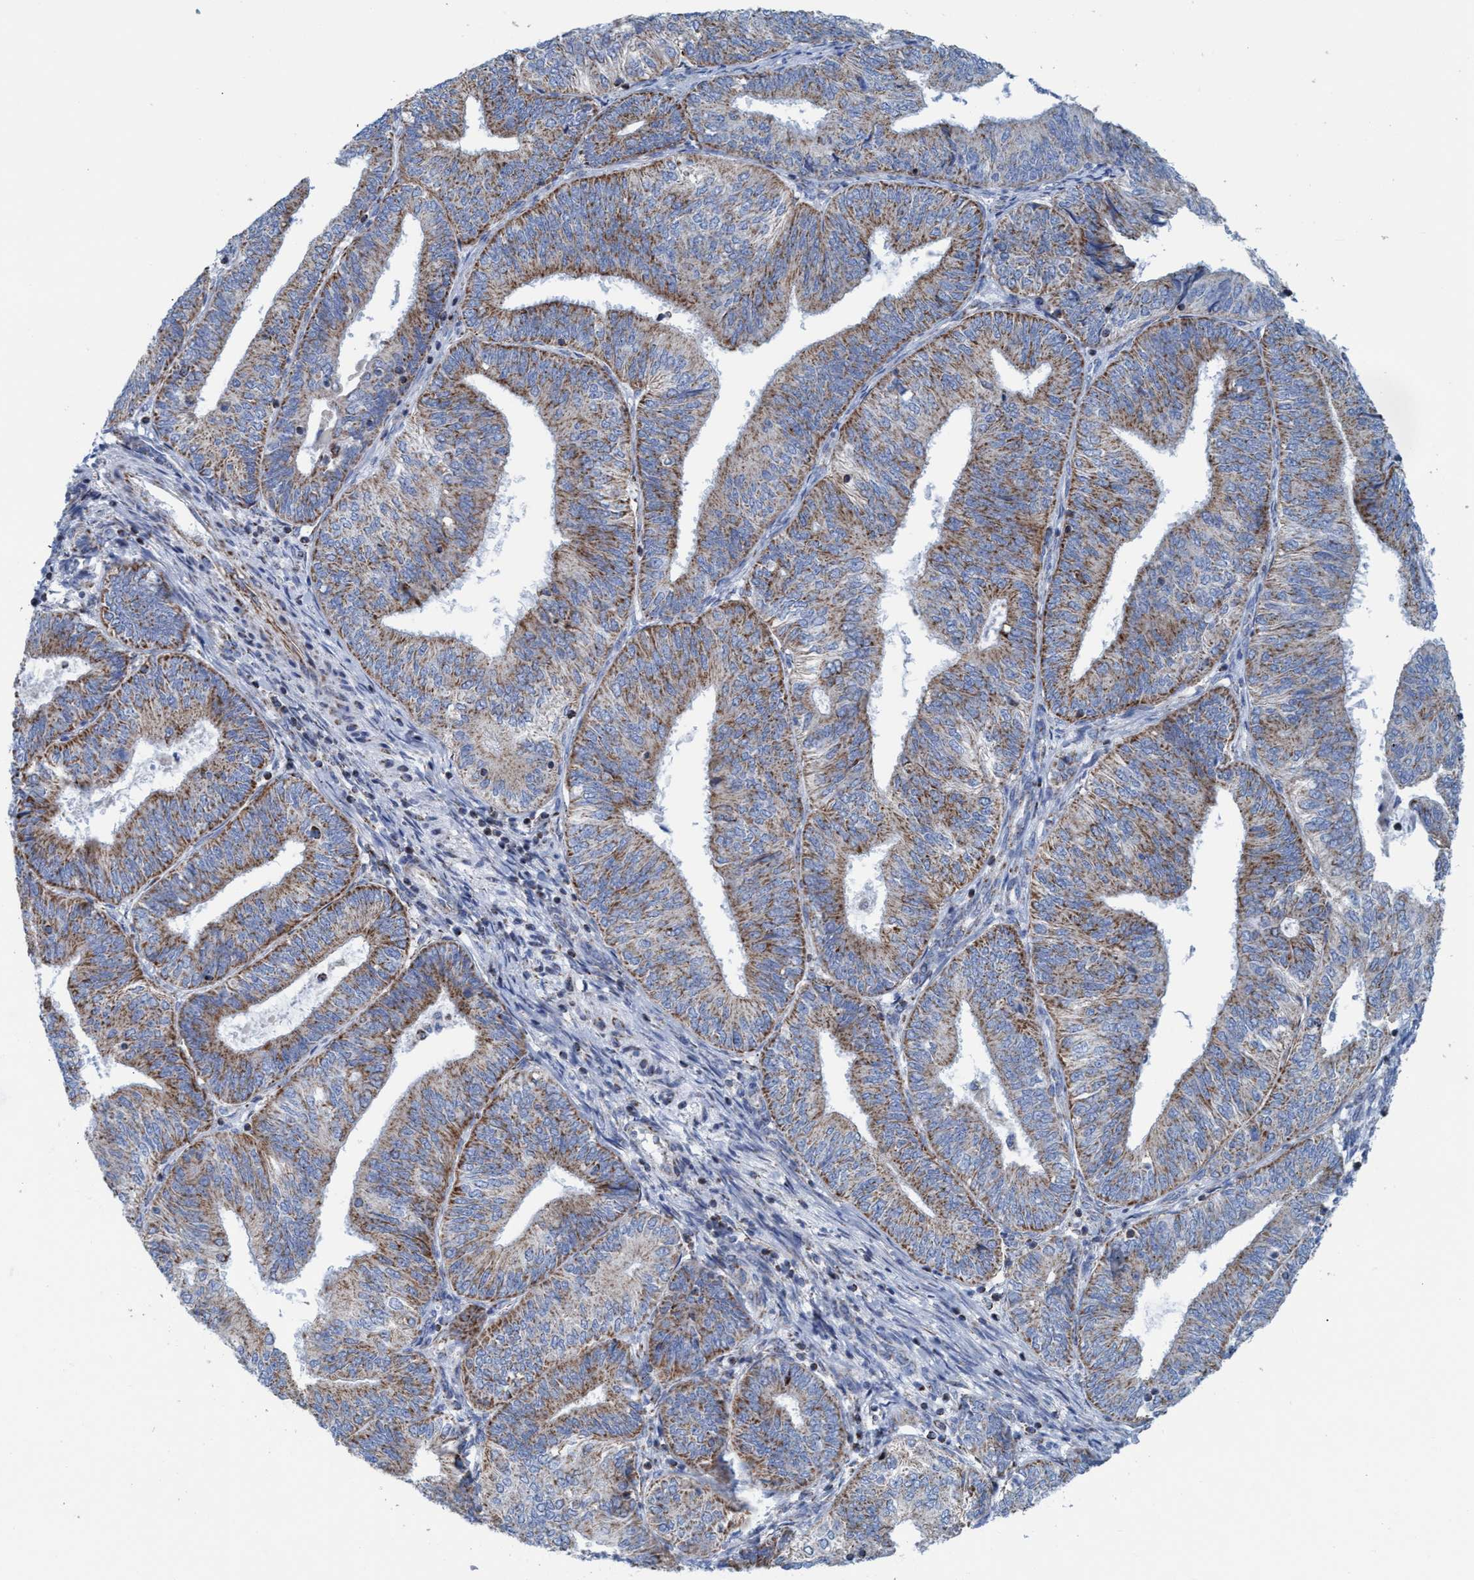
{"staining": {"intensity": "moderate", "quantity": ">75%", "location": "cytoplasmic/membranous"}, "tissue": "endometrial cancer", "cell_type": "Tumor cells", "image_type": "cancer", "snomed": [{"axis": "morphology", "description": "Adenocarcinoma, NOS"}, {"axis": "topography", "description": "Endometrium"}], "caption": "Endometrial cancer (adenocarcinoma) stained with DAB (3,3'-diaminobenzidine) immunohistochemistry (IHC) shows medium levels of moderate cytoplasmic/membranous positivity in approximately >75% of tumor cells.", "gene": "GGA3", "patient": {"sex": "female", "age": 58}}